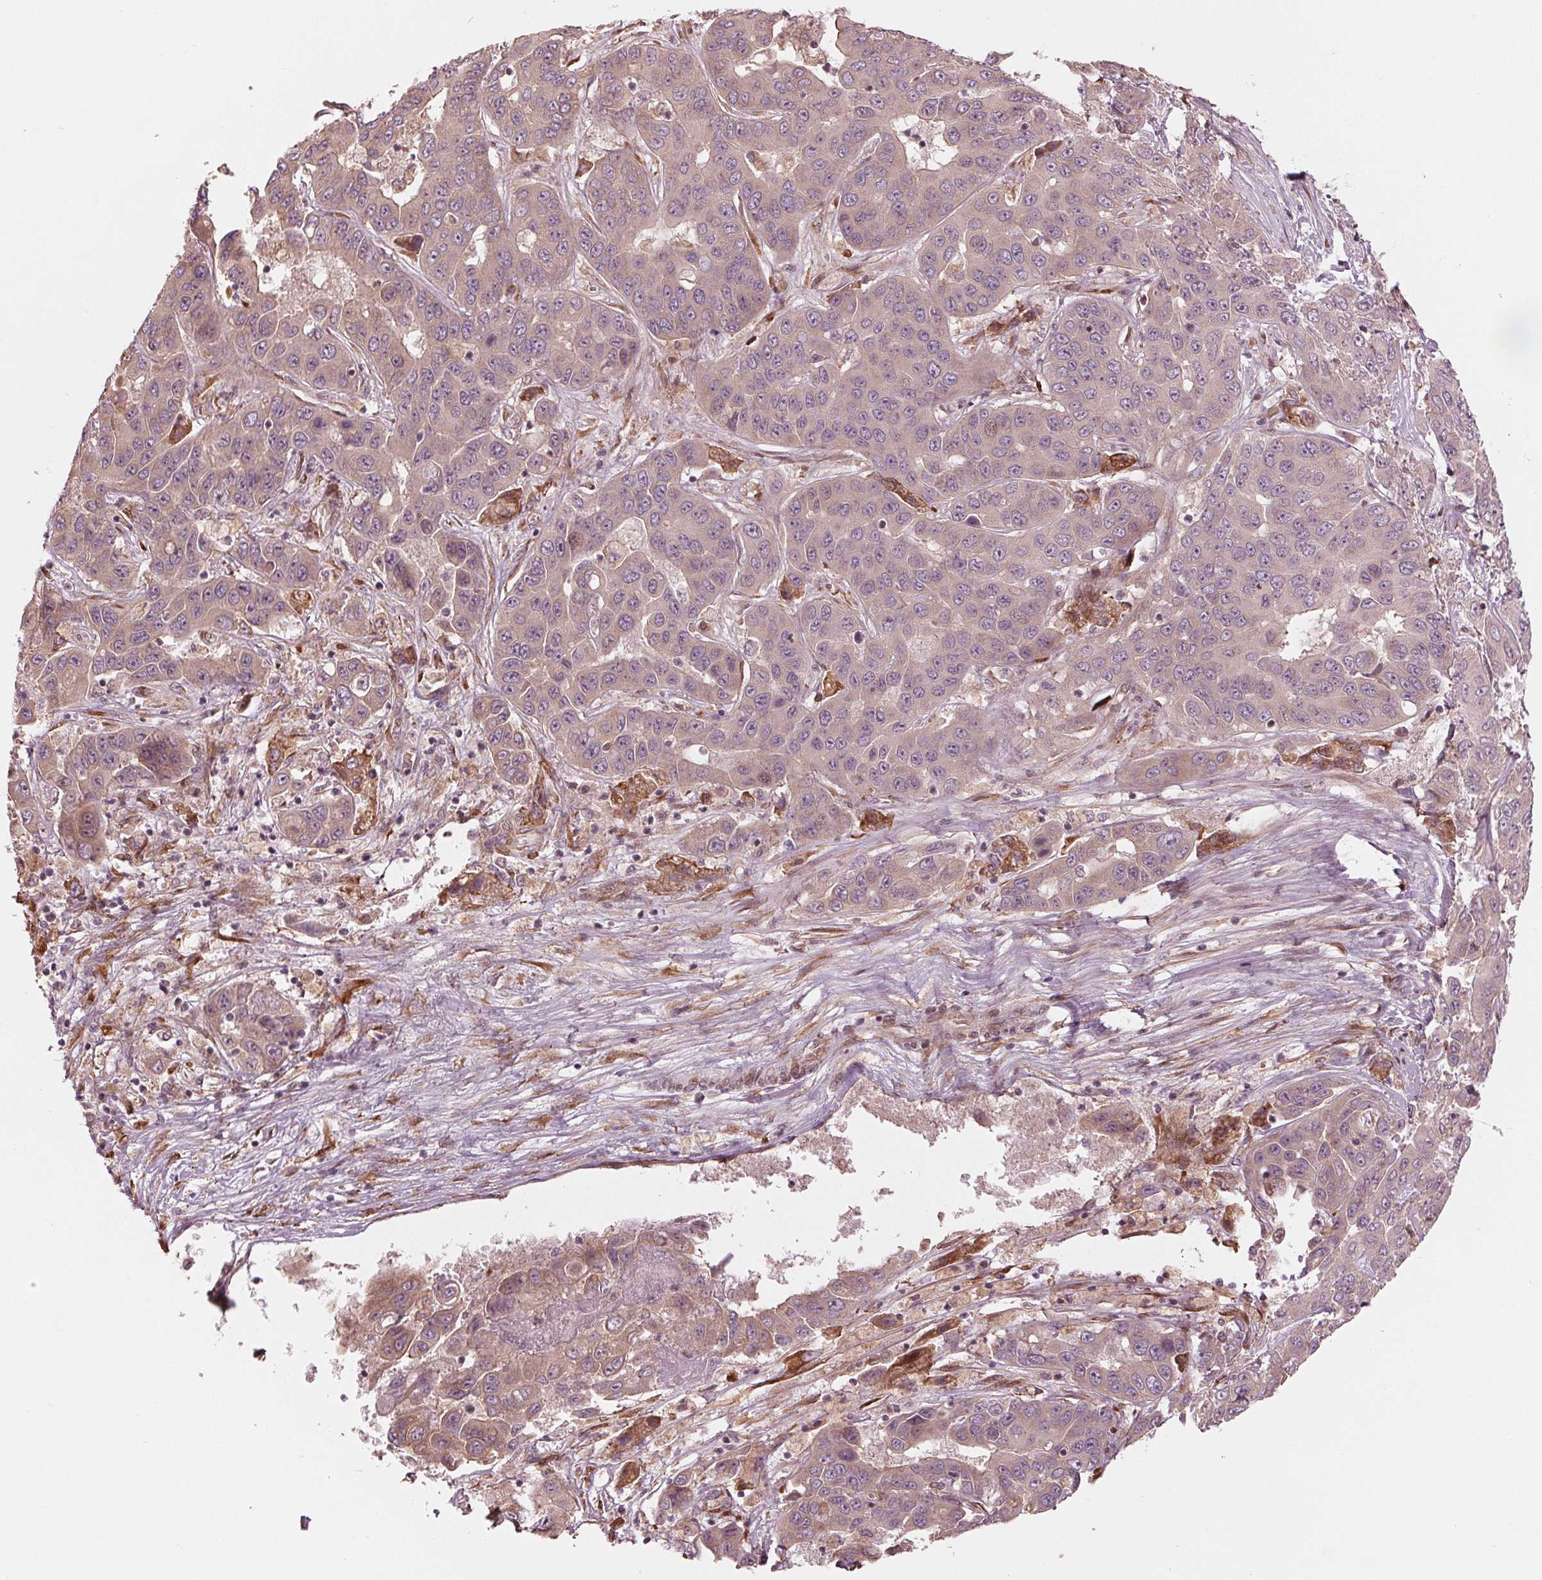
{"staining": {"intensity": "weak", "quantity": "<25%", "location": "cytoplasmic/membranous"}, "tissue": "liver cancer", "cell_type": "Tumor cells", "image_type": "cancer", "snomed": [{"axis": "morphology", "description": "Cholangiocarcinoma"}, {"axis": "topography", "description": "Liver"}], "caption": "A histopathology image of human liver cancer (cholangiocarcinoma) is negative for staining in tumor cells.", "gene": "CMIP", "patient": {"sex": "female", "age": 52}}